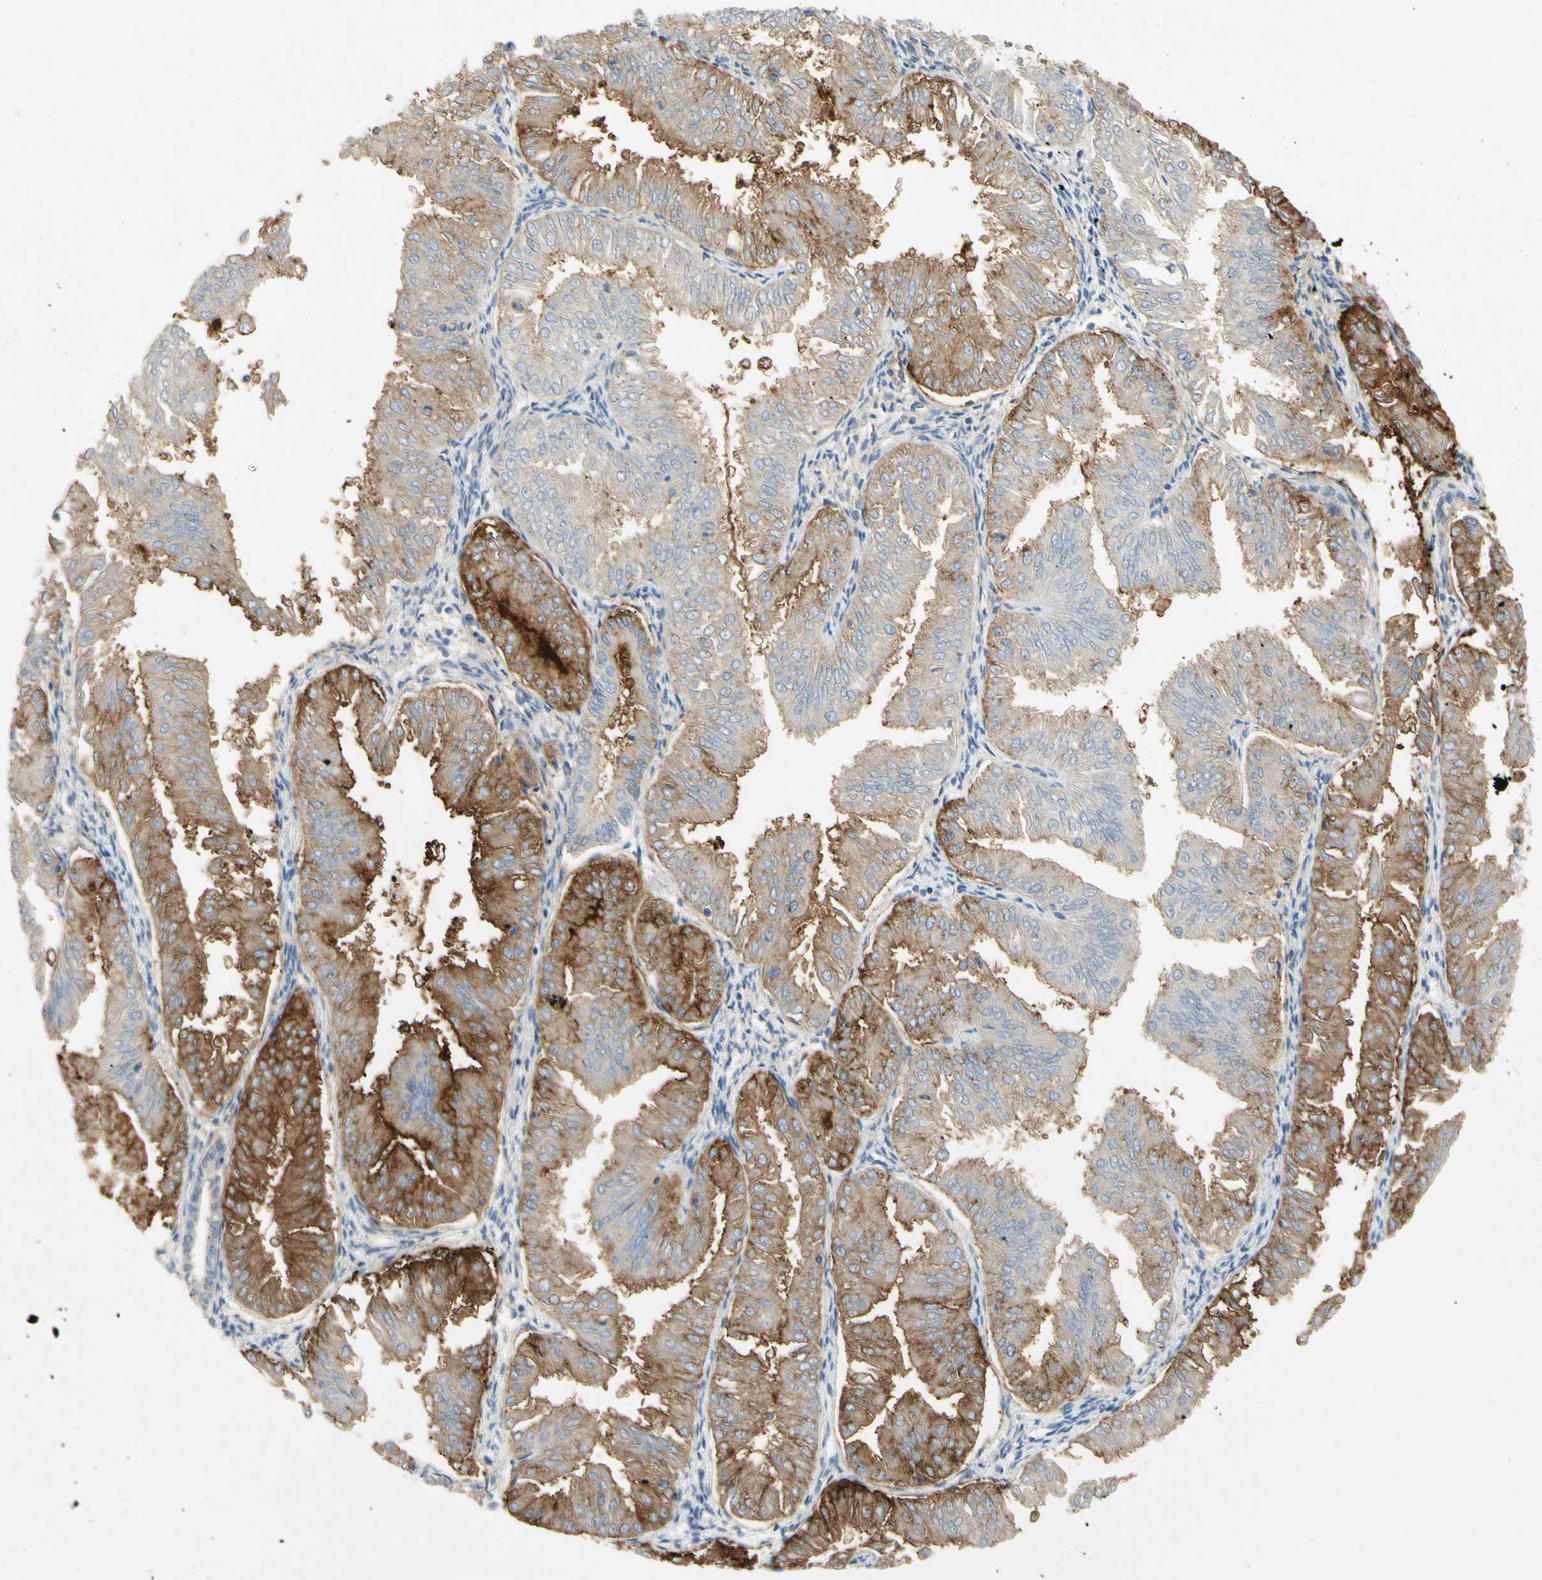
{"staining": {"intensity": "moderate", "quantity": ">75%", "location": "cytoplasmic/membranous"}, "tissue": "endometrial cancer", "cell_type": "Tumor cells", "image_type": "cancer", "snomed": [{"axis": "morphology", "description": "Adenocarcinoma, NOS"}, {"axis": "topography", "description": "Endometrium"}], "caption": "Endometrial adenocarcinoma stained with DAB (3,3'-diaminobenzidine) immunohistochemistry (IHC) reveals medium levels of moderate cytoplasmic/membranous staining in about >75% of tumor cells.", "gene": "MUC1", "patient": {"sex": "female", "age": 53}}